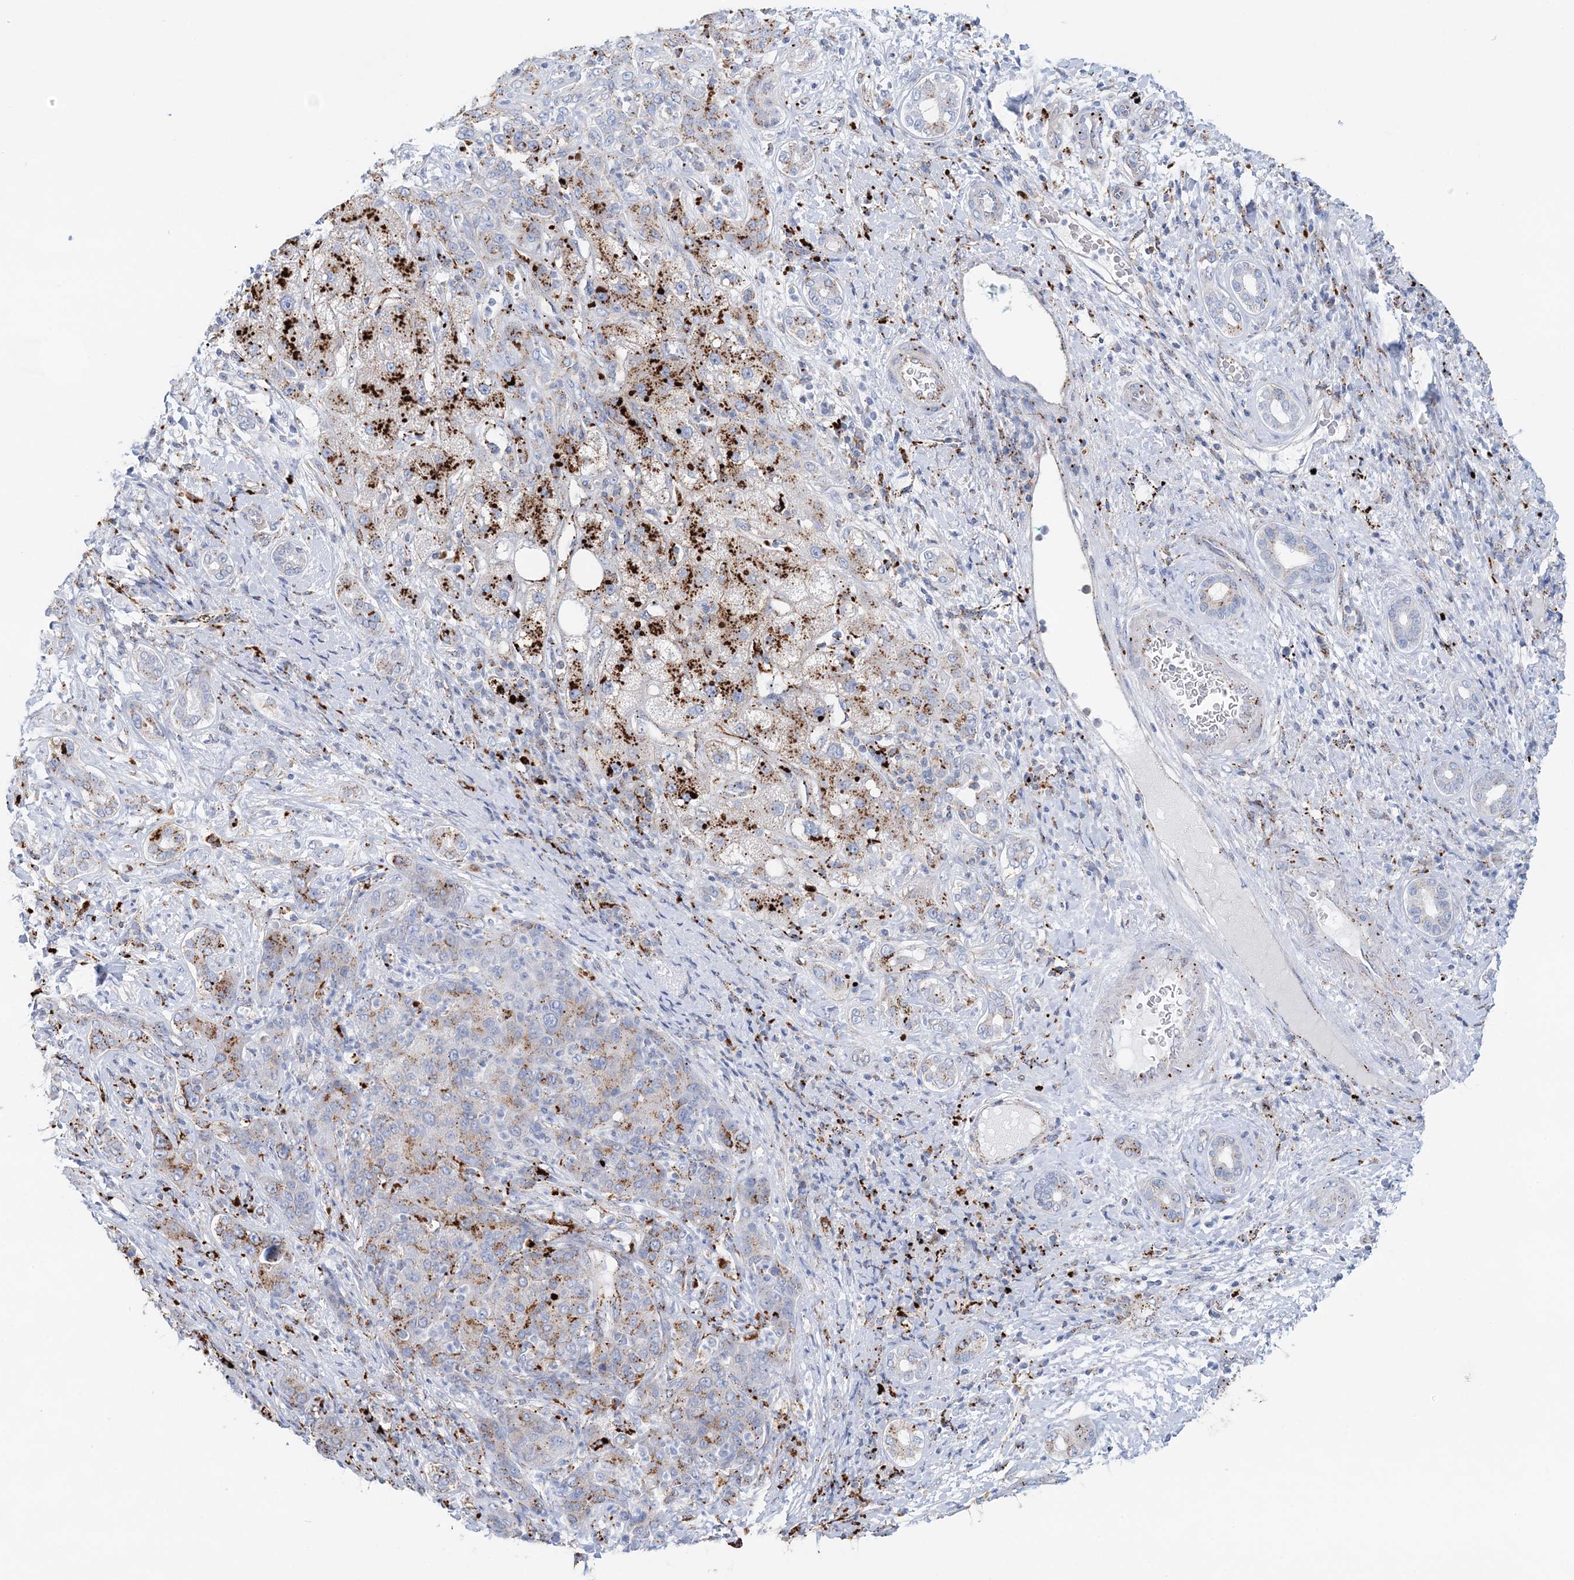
{"staining": {"intensity": "moderate", "quantity": "25%-75%", "location": "cytoplasmic/membranous"}, "tissue": "liver cancer", "cell_type": "Tumor cells", "image_type": "cancer", "snomed": [{"axis": "morphology", "description": "Carcinoma, Hepatocellular, NOS"}, {"axis": "topography", "description": "Liver"}], "caption": "IHC of liver cancer displays medium levels of moderate cytoplasmic/membranous staining in approximately 25%-75% of tumor cells. (Brightfield microscopy of DAB IHC at high magnification).", "gene": "TPP1", "patient": {"sex": "male", "age": 65}}